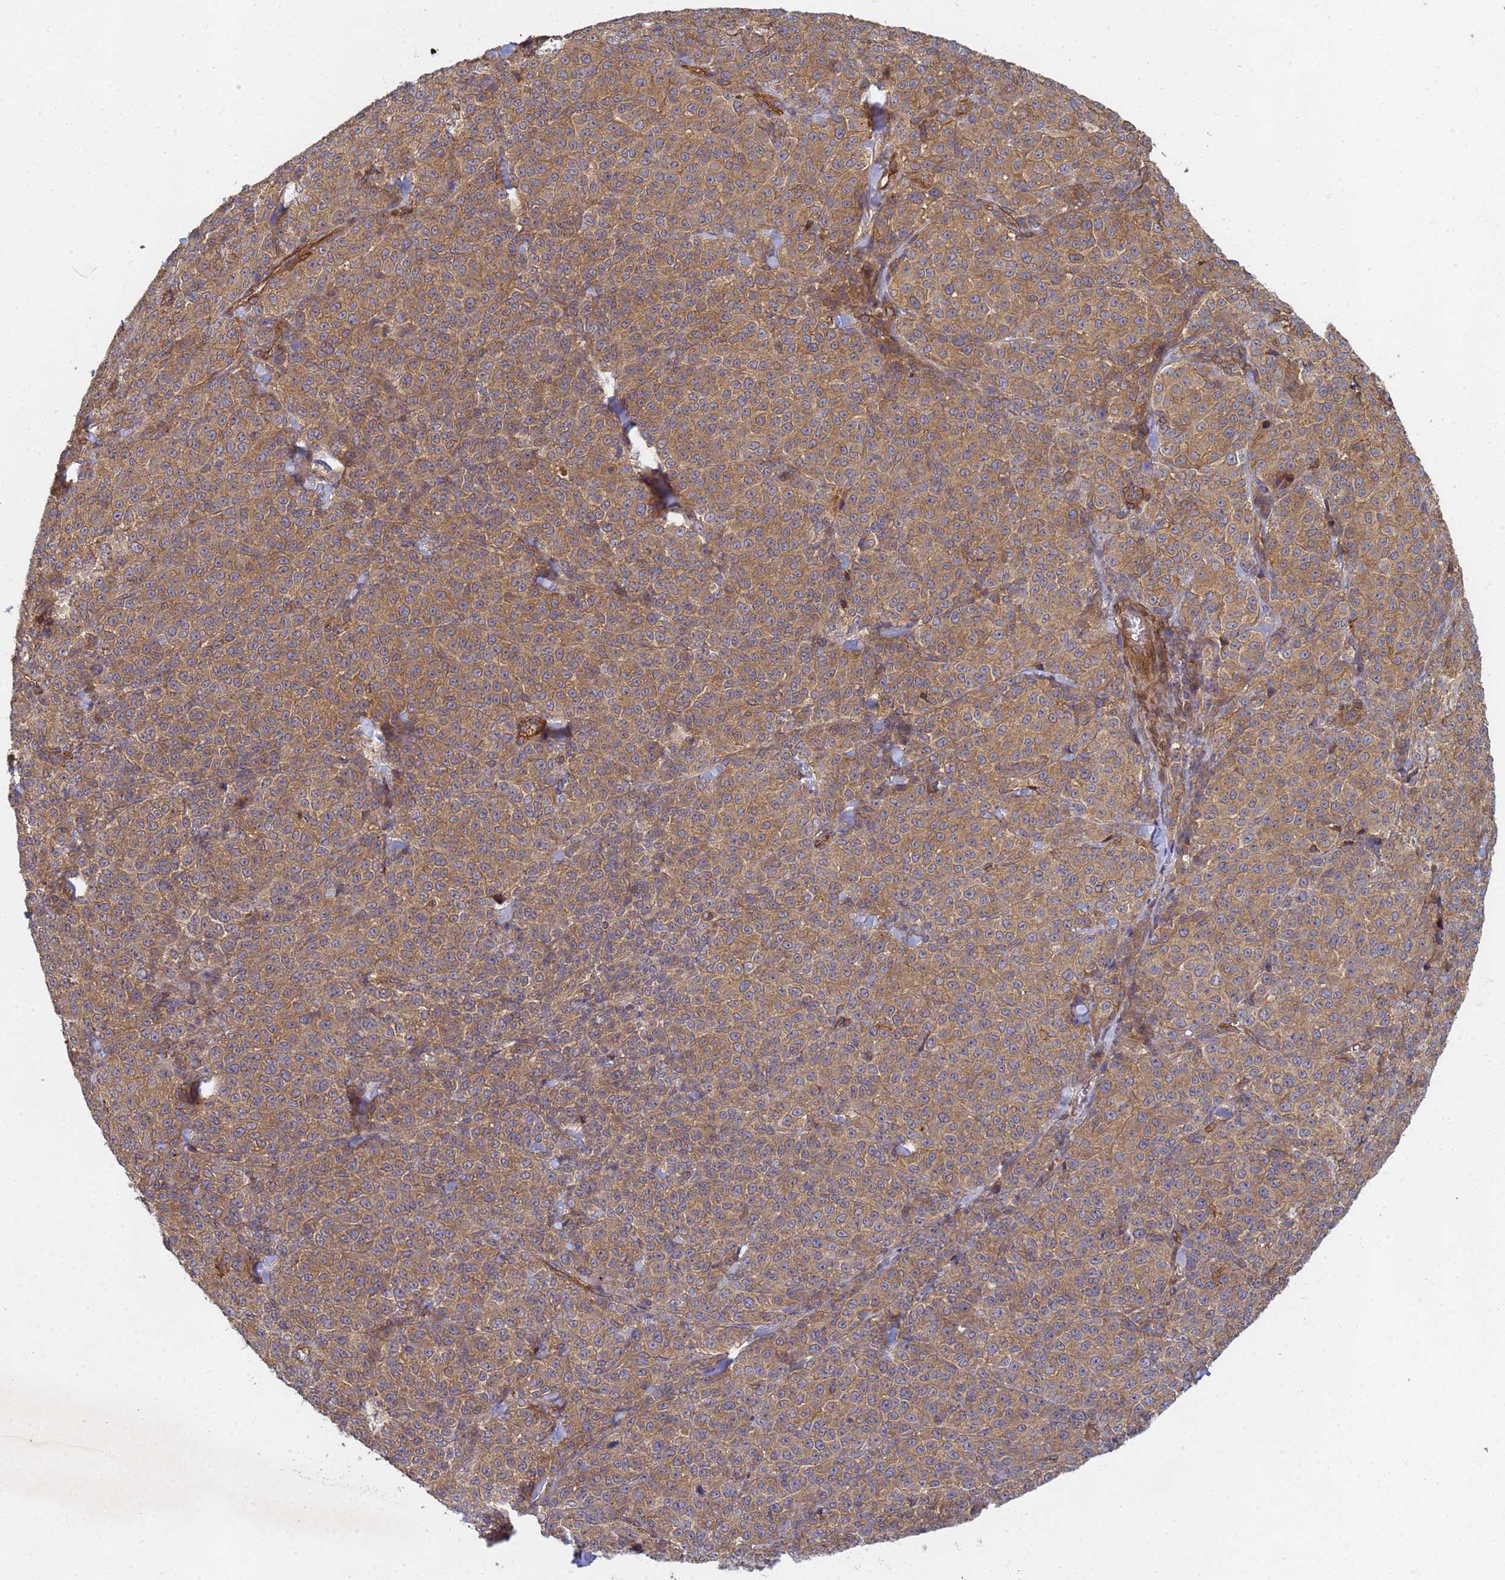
{"staining": {"intensity": "moderate", "quantity": ">75%", "location": "cytoplasmic/membranous"}, "tissue": "melanoma", "cell_type": "Tumor cells", "image_type": "cancer", "snomed": [{"axis": "morphology", "description": "Normal tissue, NOS"}, {"axis": "morphology", "description": "Malignant melanoma, NOS"}, {"axis": "topography", "description": "Skin"}], "caption": "Immunohistochemistry (IHC) of human malignant melanoma demonstrates medium levels of moderate cytoplasmic/membranous expression in approximately >75% of tumor cells. (DAB = brown stain, brightfield microscopy at high magnification).", "gene": "C8orf34", "patient": {"sex": "female", "age": 34}}